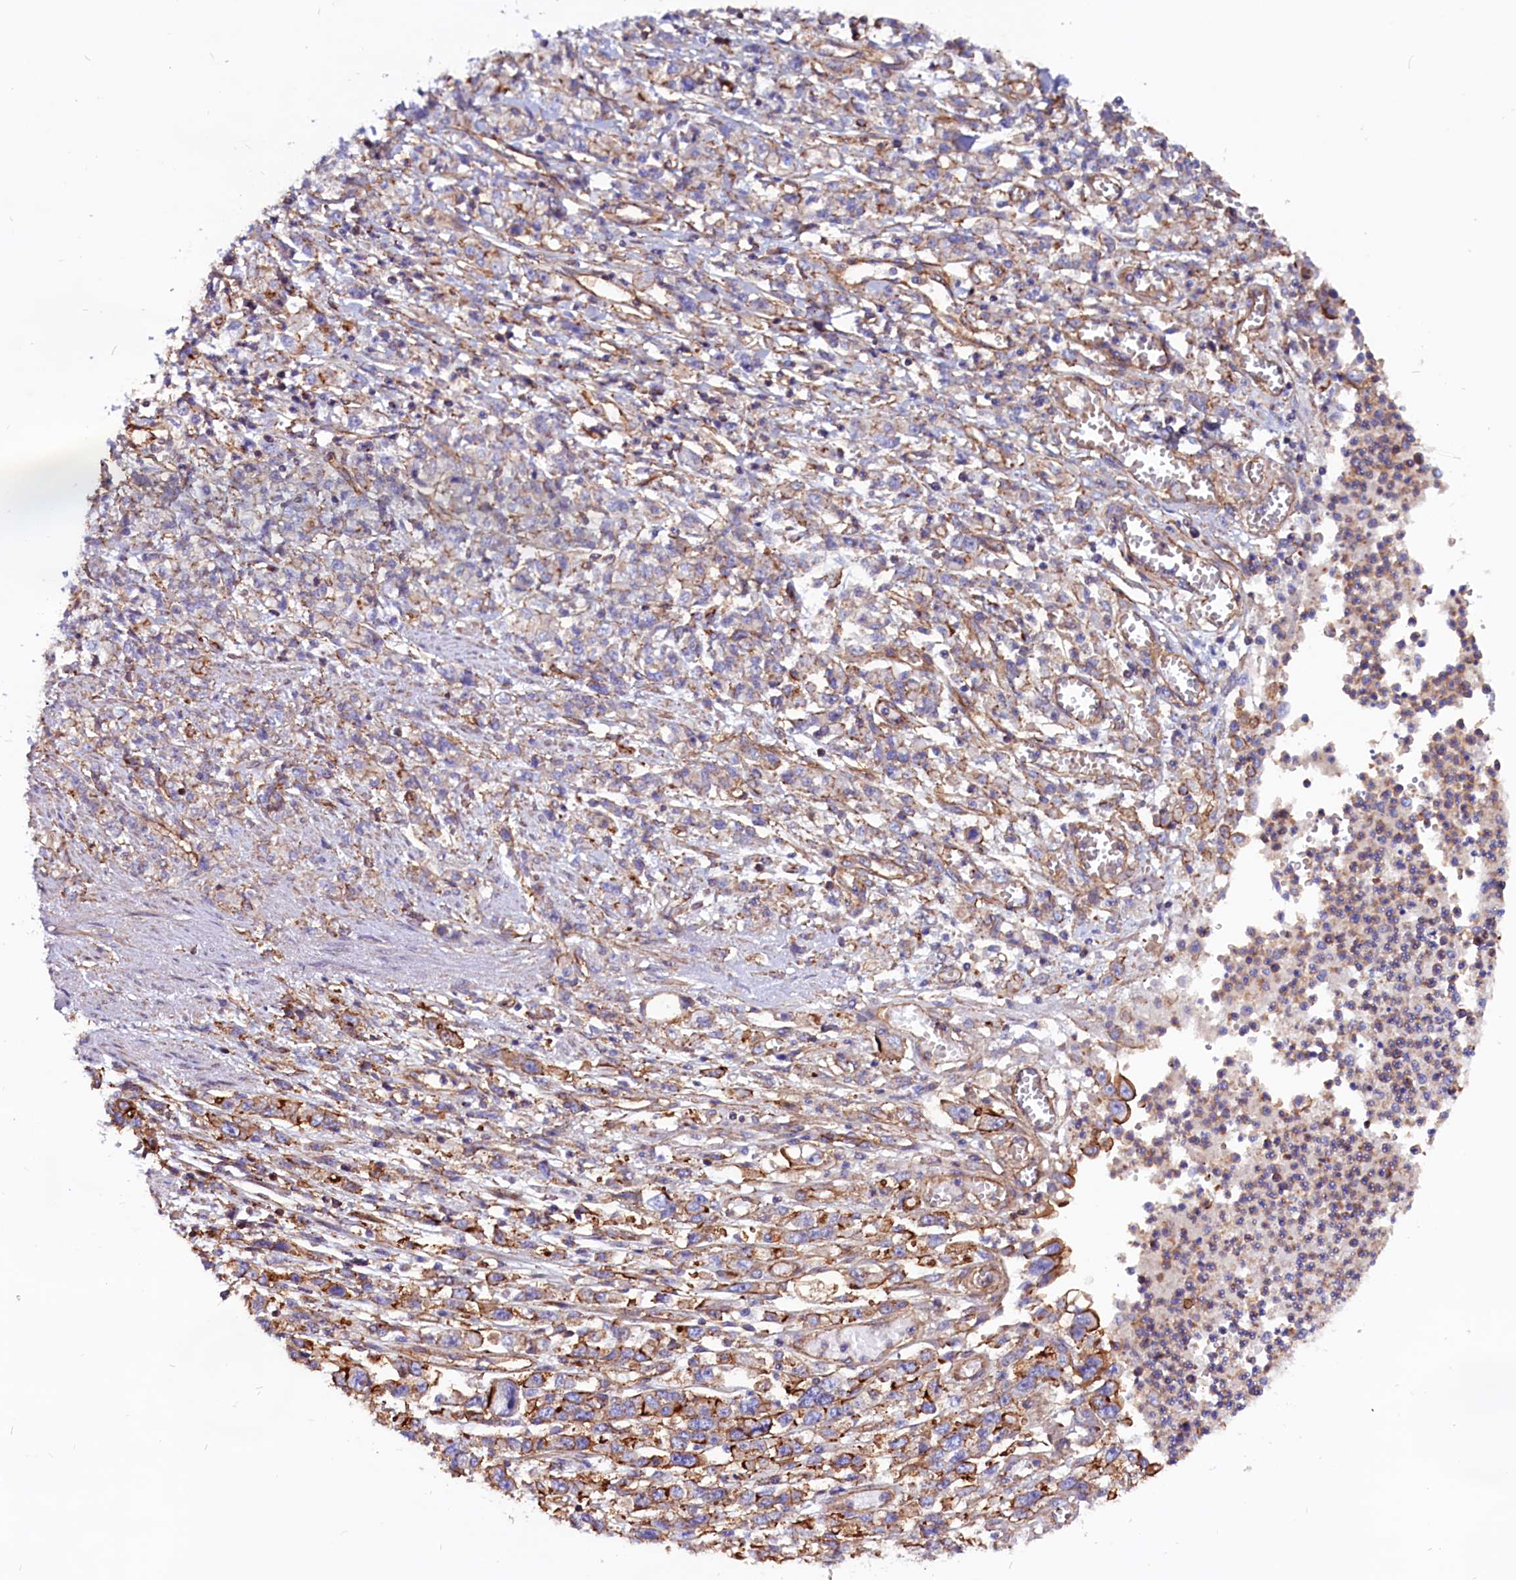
{"staining": {"intensity": "moderate", "quantity": "<25%", "location": "cytoplasmic/membranous"}, "tissue": "stomach cancer", "cell_type": "Tumor cells", "image_type": "cancer", "snomed": [{"axis": "morphology", "description": "Adenocarcinoma, NOS"}, {"axis": "topography", "description": "Stomach"}], "caption": "Protein staining by IHC displays moderate cytoplasmic/membranous positivity in about <25% of tumor cells in stomach cancer (adenocarcinoma). Ihc stains the protein in brown and the nuclei are stained blue.", "gene": "ZNF749", "patient": {"sex": "female", "age": 76}}